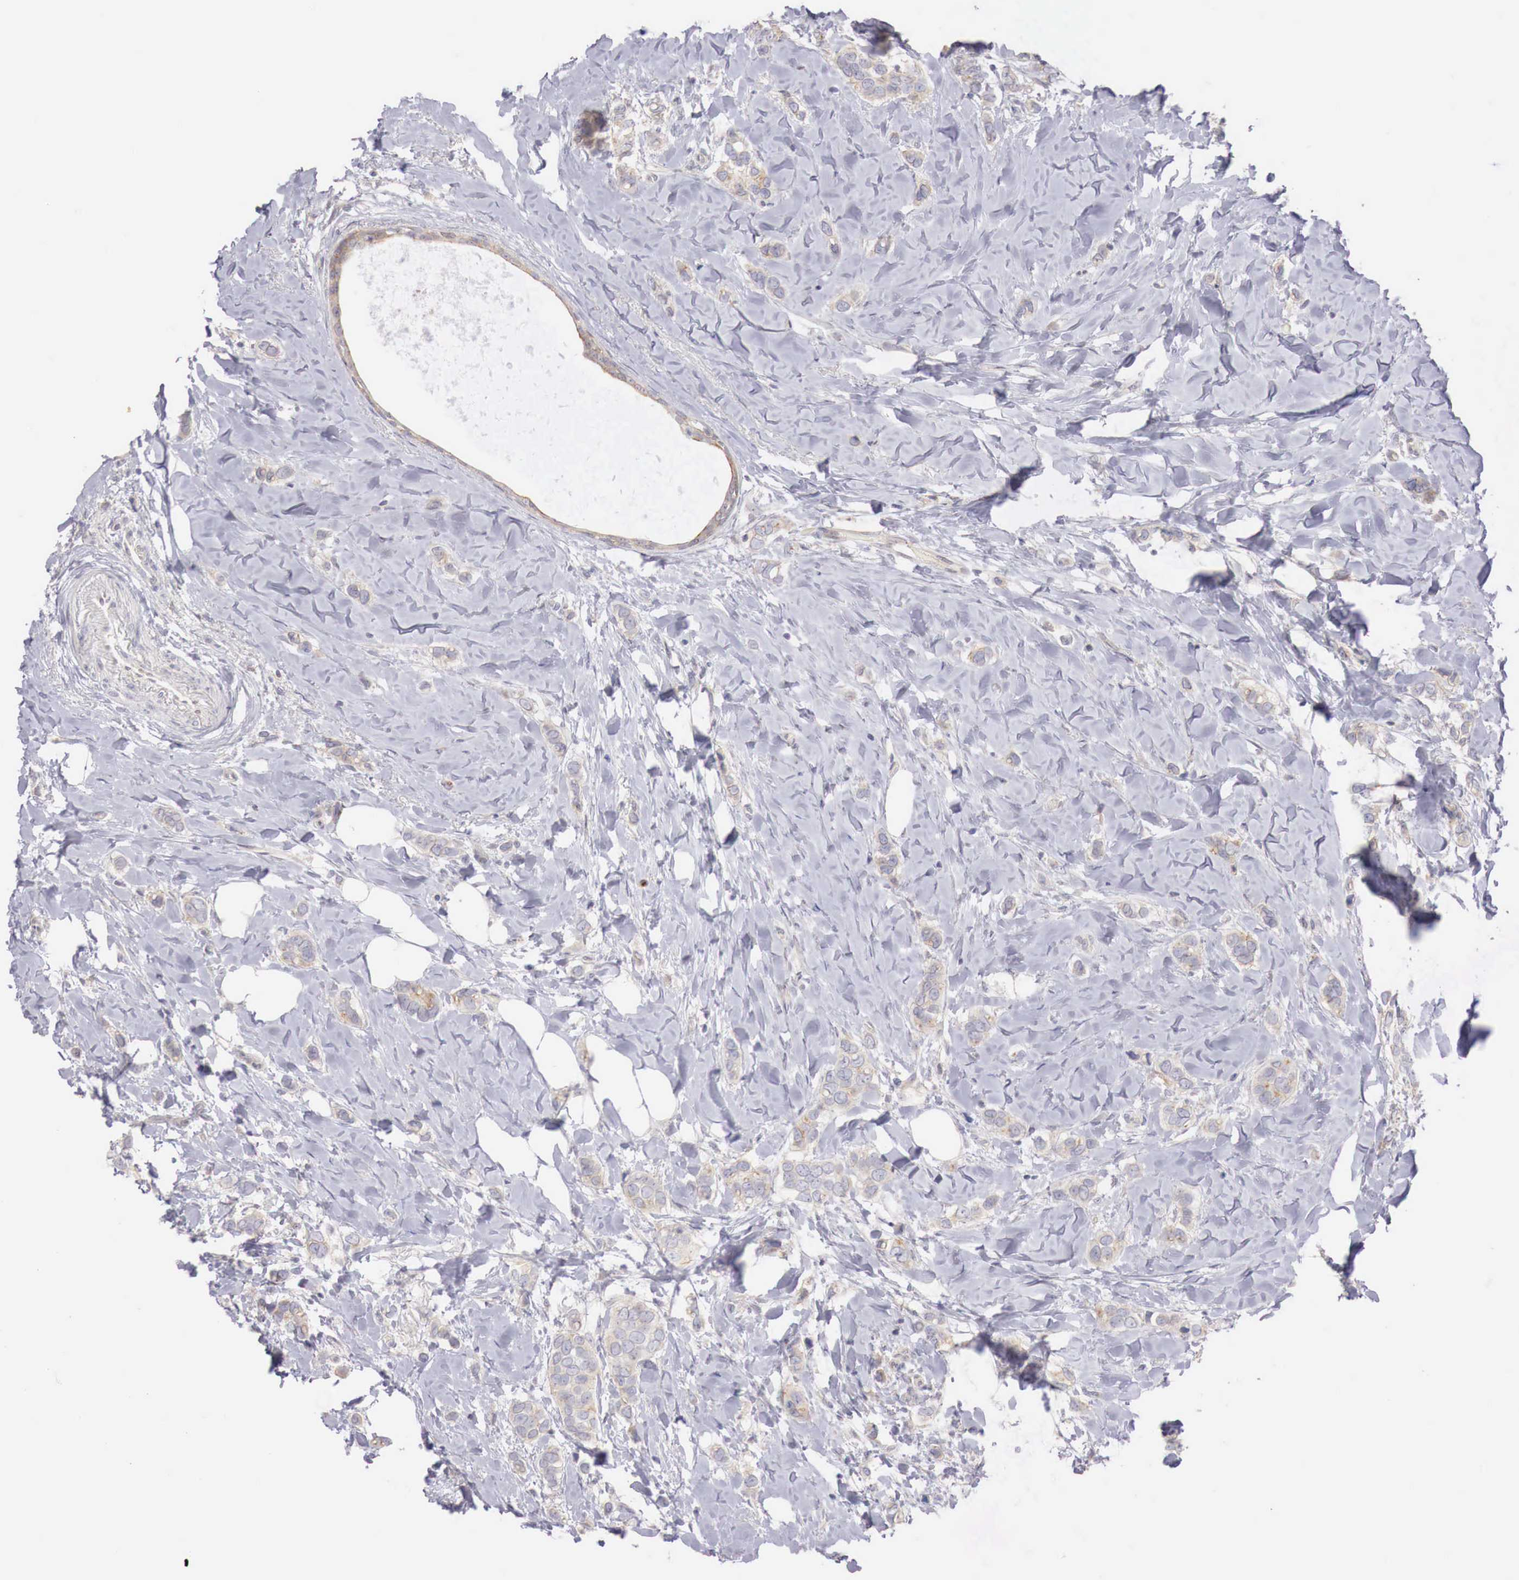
{"staining": {"intensity": "negative", "quantity": "none", "location": "none"}, "tissue": "breast cancer", "cell_type": "Tumor cells", "image_type": "cancer", "snomed": [{"axis": "morphology", "description": "Duct carcinoma"}, {"axis": "topography", "description": "Breast"}], "caption": "Immunohistochemistry of human breast cancer demonstrates no staining in tumor cells.", "gene": "TRIM13", "patient": {"sex": "female", "age": 72}}